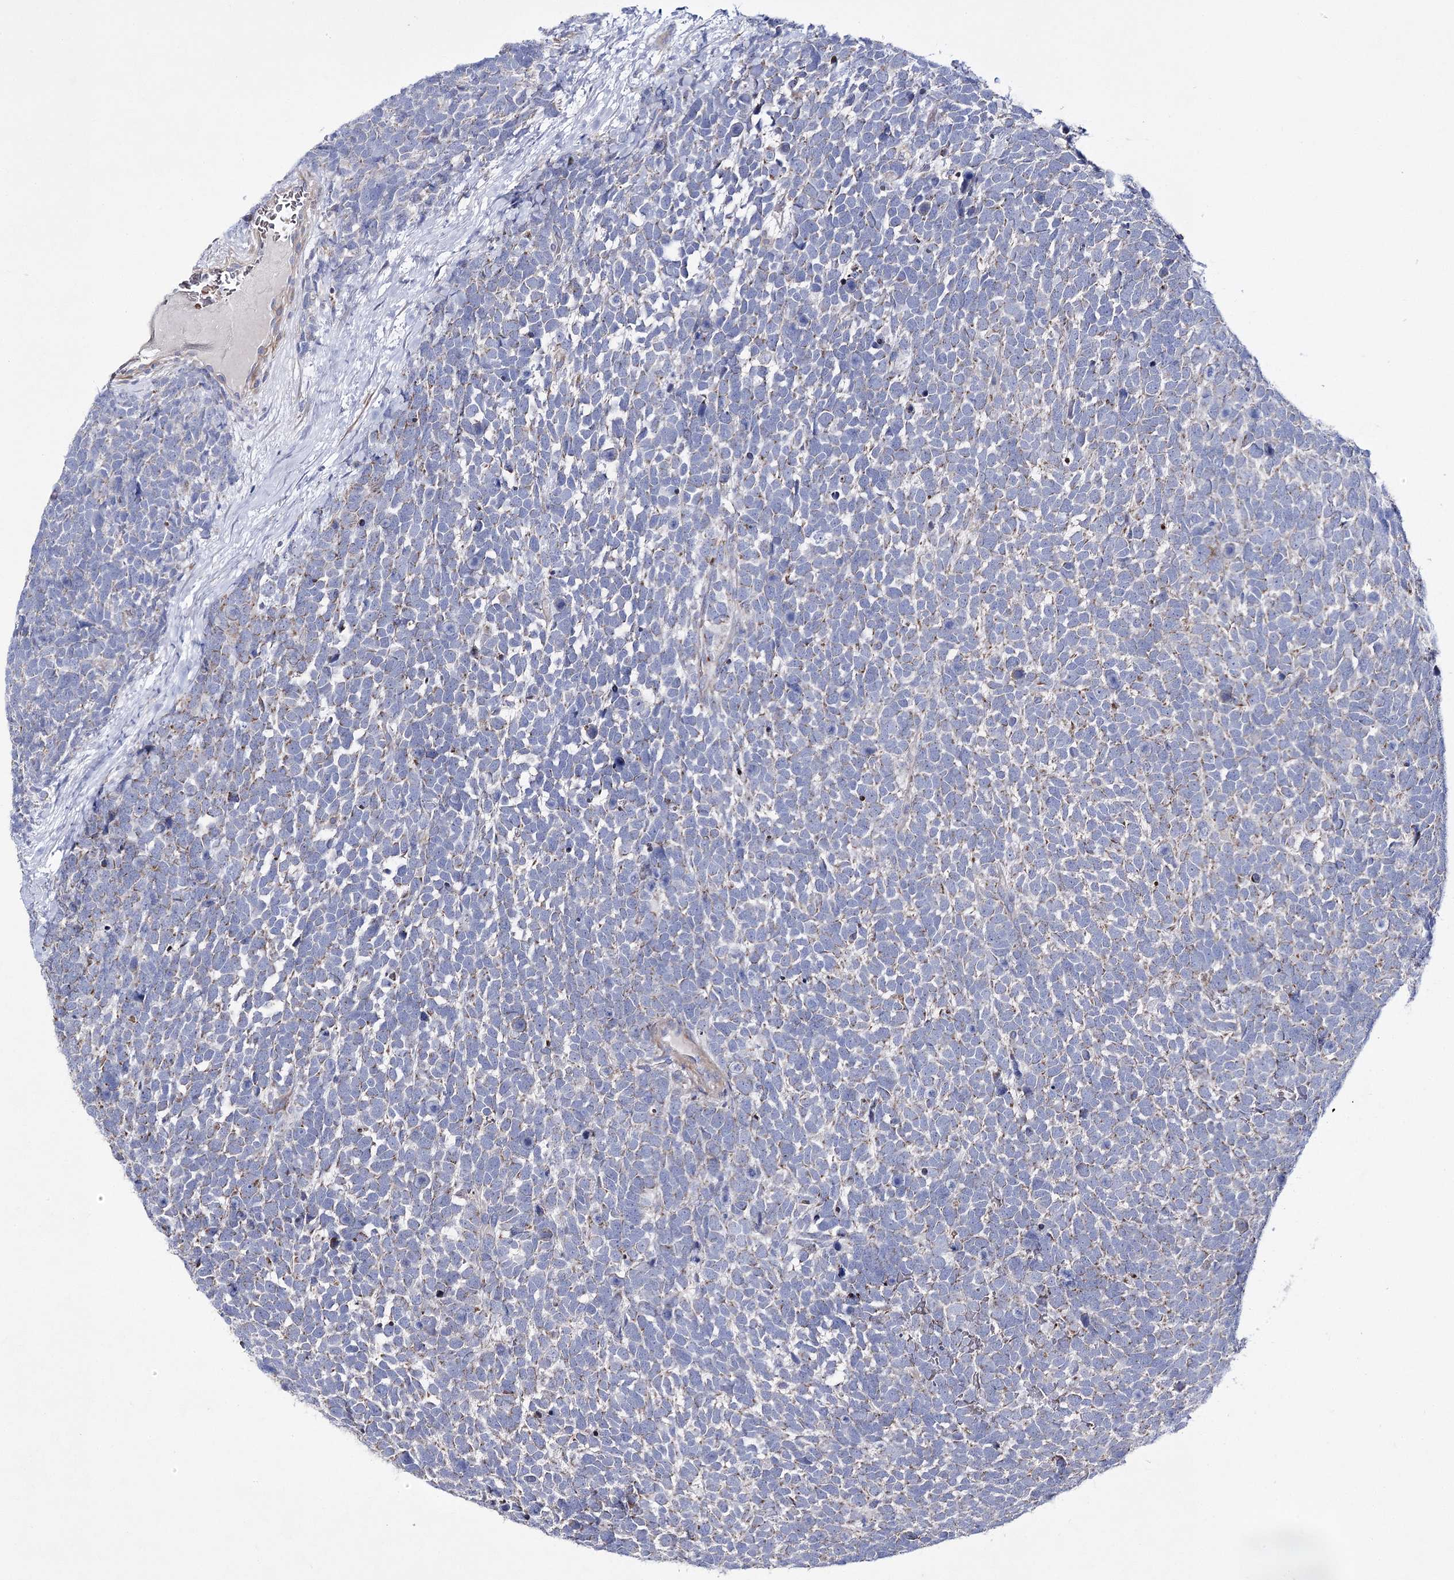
{"staining": {"intensity": "weak", "quantity": ">75%", "location": "cytoplasmic/membranous"}, "tissue": "urothelial cancer", "cell_type": "Tumor cells", "image_type": "cancer", "snomed": [{"axis": "morphology", "description": "Urothelial carcinoma, High grade"}, {"axis": "topography", "description": "Urinary bladder"}], "caption": "Urothelial carcinoma (high-grade) tissue shows weak cytoplasmic/membranous positivity in approximately >75% of tumor cells, visualized by immunohistochemistry. (DAB (3,3'-diaminobenzidine) IHC with brightfield microscopy, high magnification).", "gene": "COX15", "patient": {"sex": "female", "age": 82}}